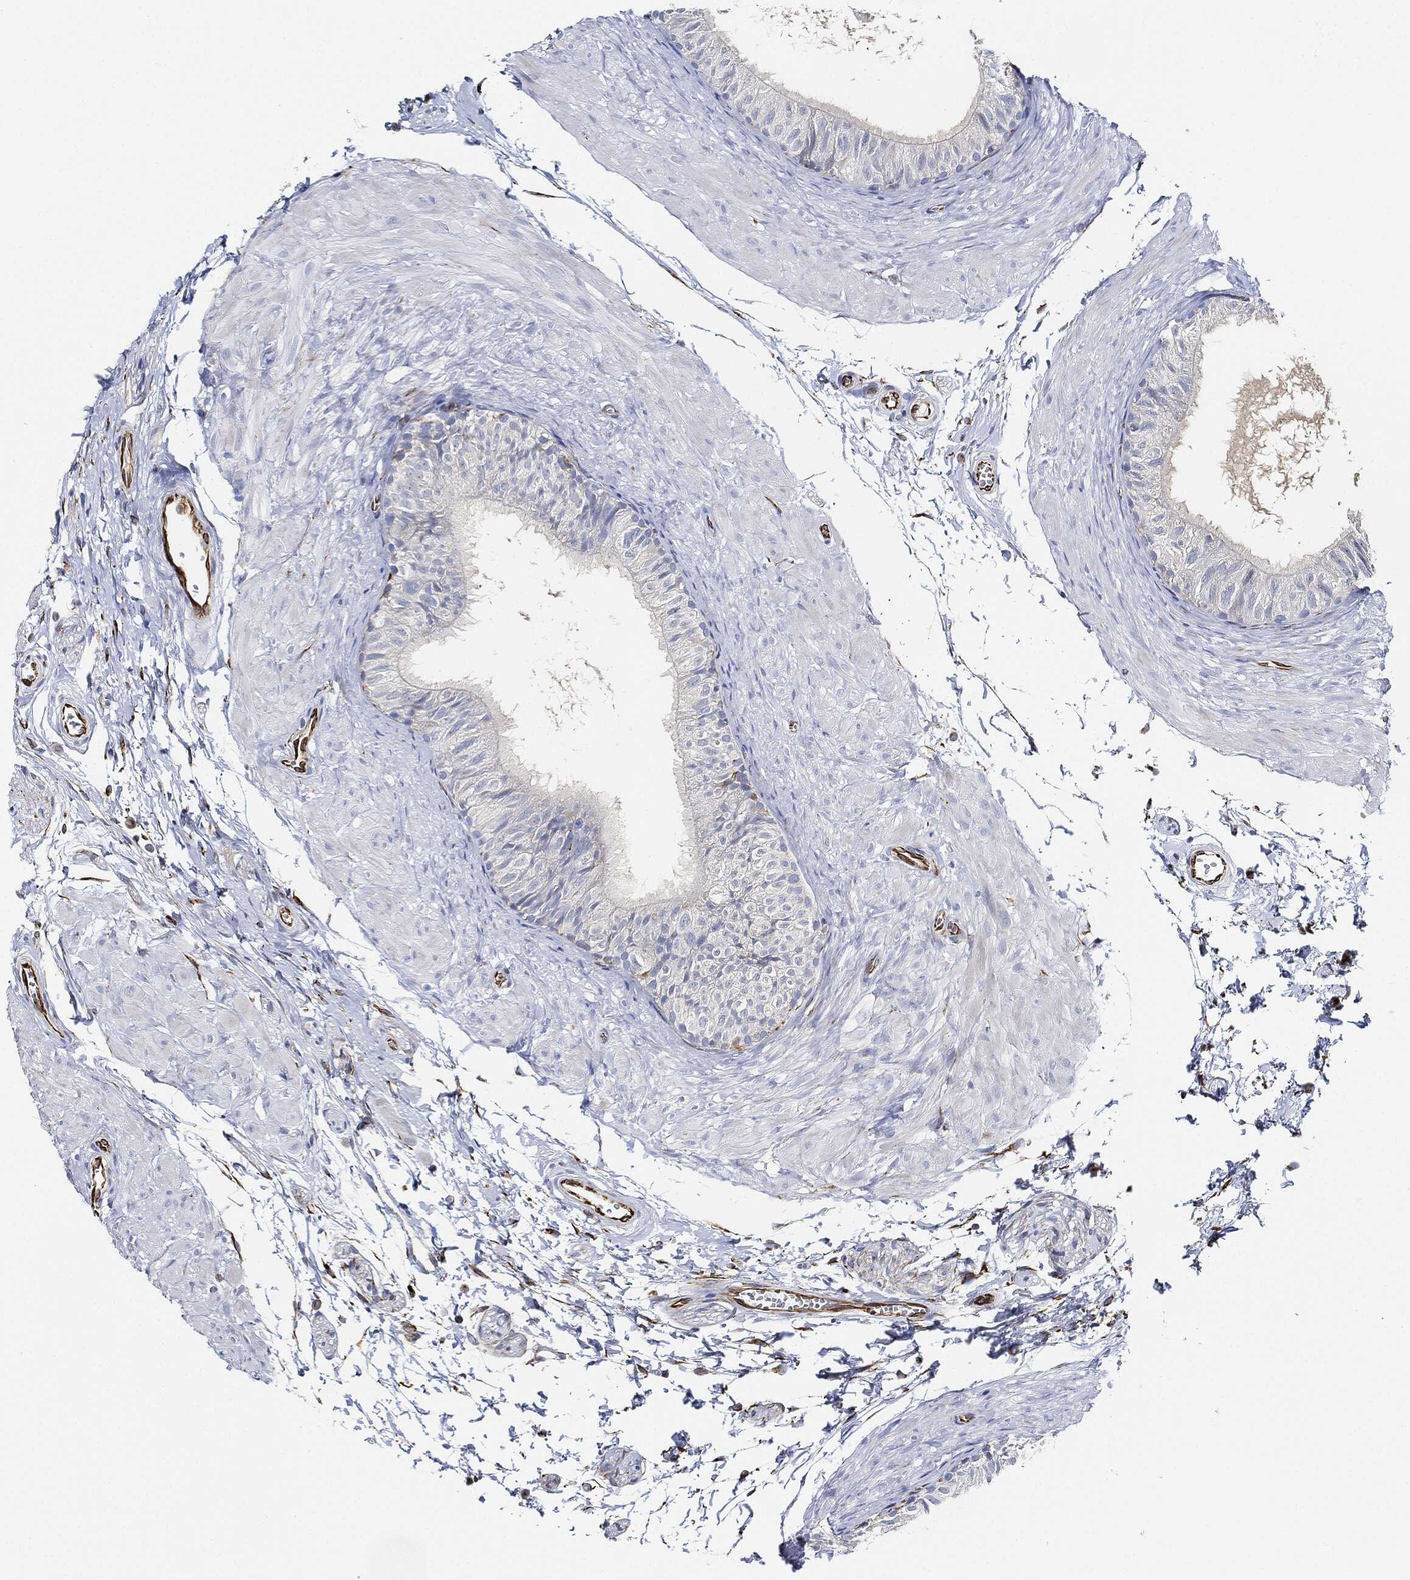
{"staining": {"intensity": "negative", "quantity": "none", "location": "none"}, "tissue": "epididymis", "cell_type": "Glandular cells", "image_type": "normal", "snomed": [{"axis": "morphology", "description": "Normal tissue, NOS"}, {"axis": "topography", "description": "Epididymis"}], "caption": "Immunohistochemistry of normal human epididymis demonstrates no expression in glandular cells. Nuclei are stained in blue.", "gene": "THSD1", "patient": {"sex": "male", "age": 22}}